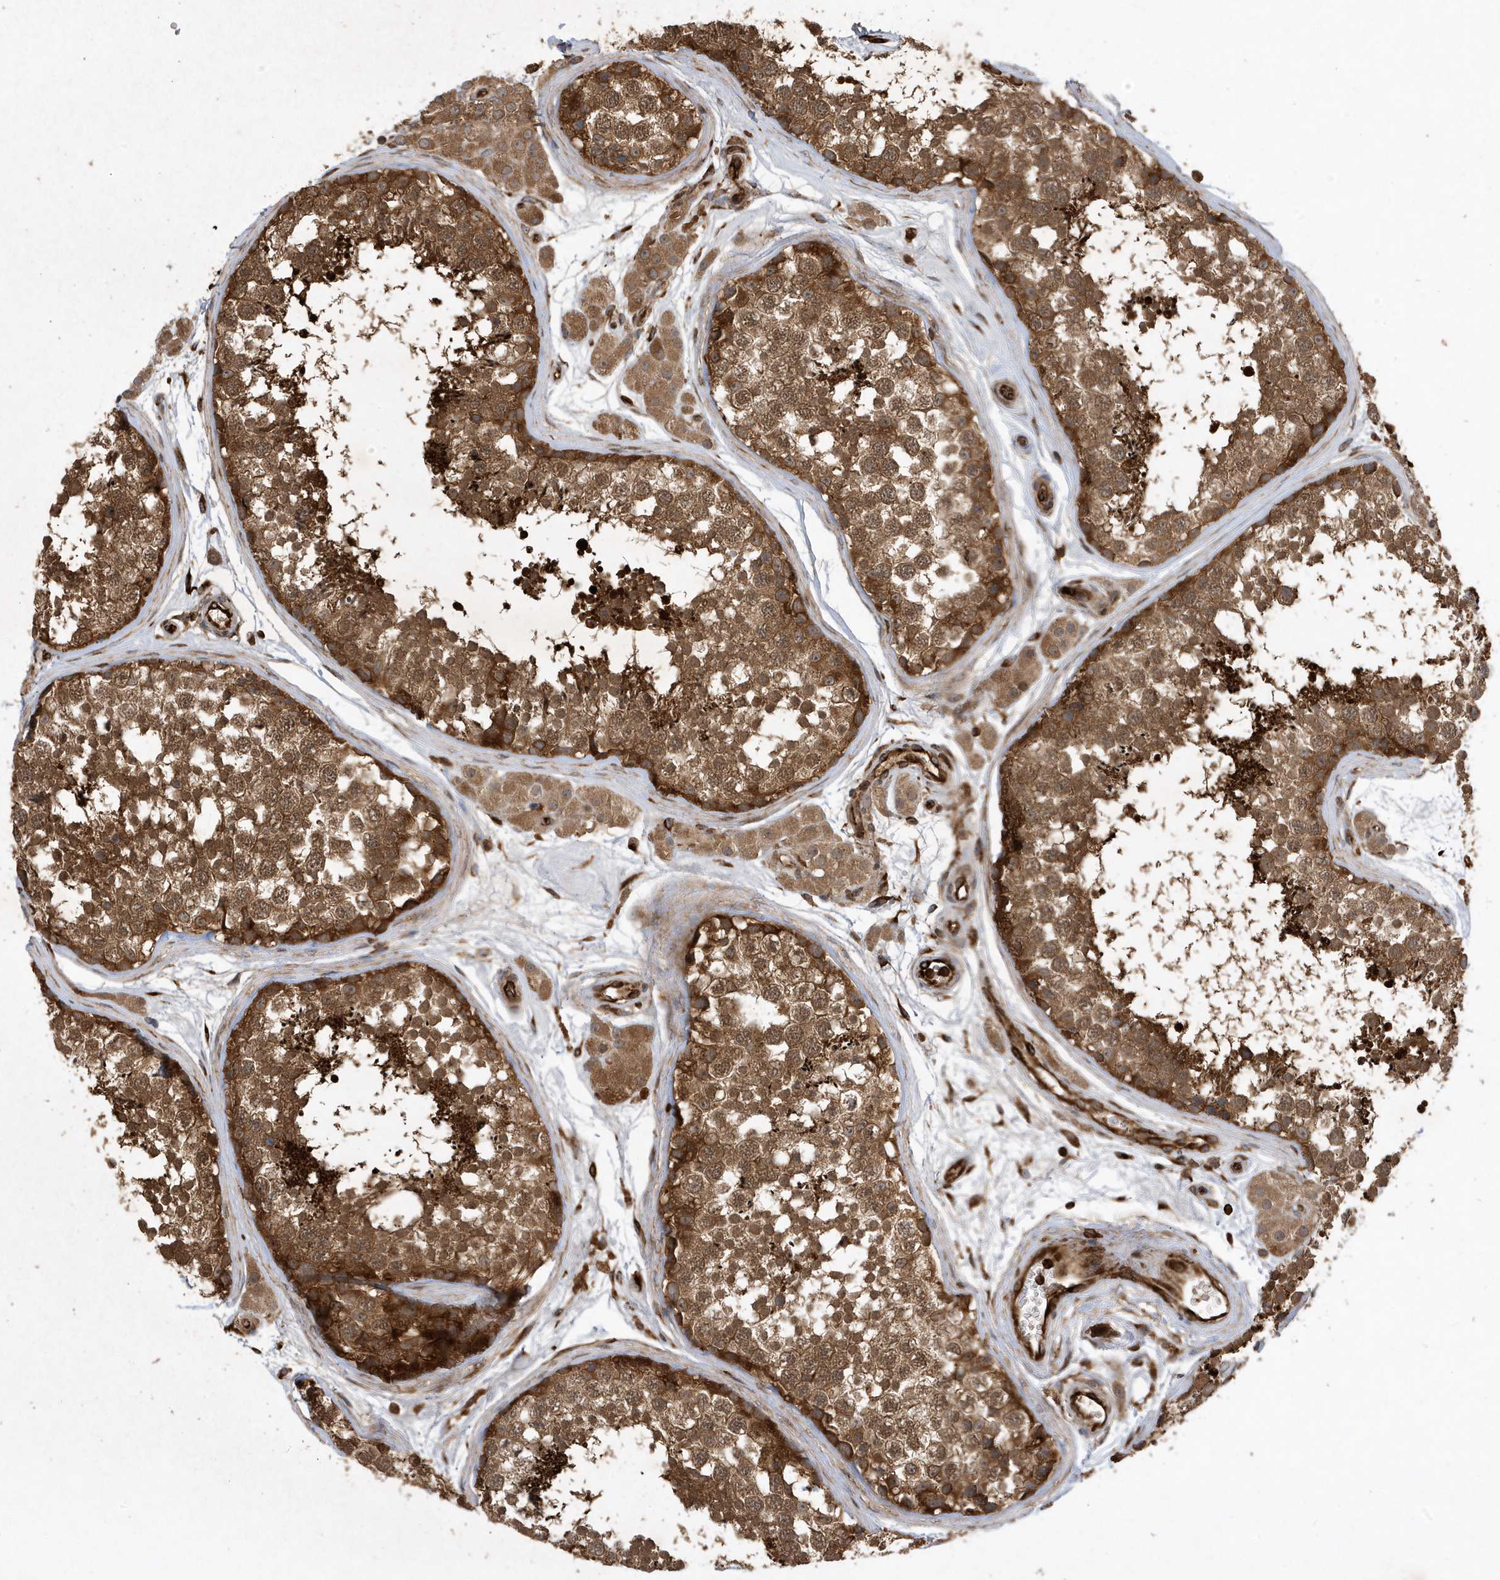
{"staining": {"intensity": "strong", "quantity": ">75%", "location": "cytoplasmic/membranous,nuclear"}, "tissue": "testis", "cell_type": "Cells in seminiferous ducts", "image_type": "normal", "snomed": [{"axis": "morphology", "description": "Normal tissue, NOS"}, {"axis": "topography", "description": "Testis"}], "caption": "Testis stained with DAB IHC shows high levels of strong cytoplasmic/membranous,nuclear staining in about >75% of cells in seminiferous ducts.", "gene": "LAPTM4A", "patient": {"sex": "male", "age": 56}}